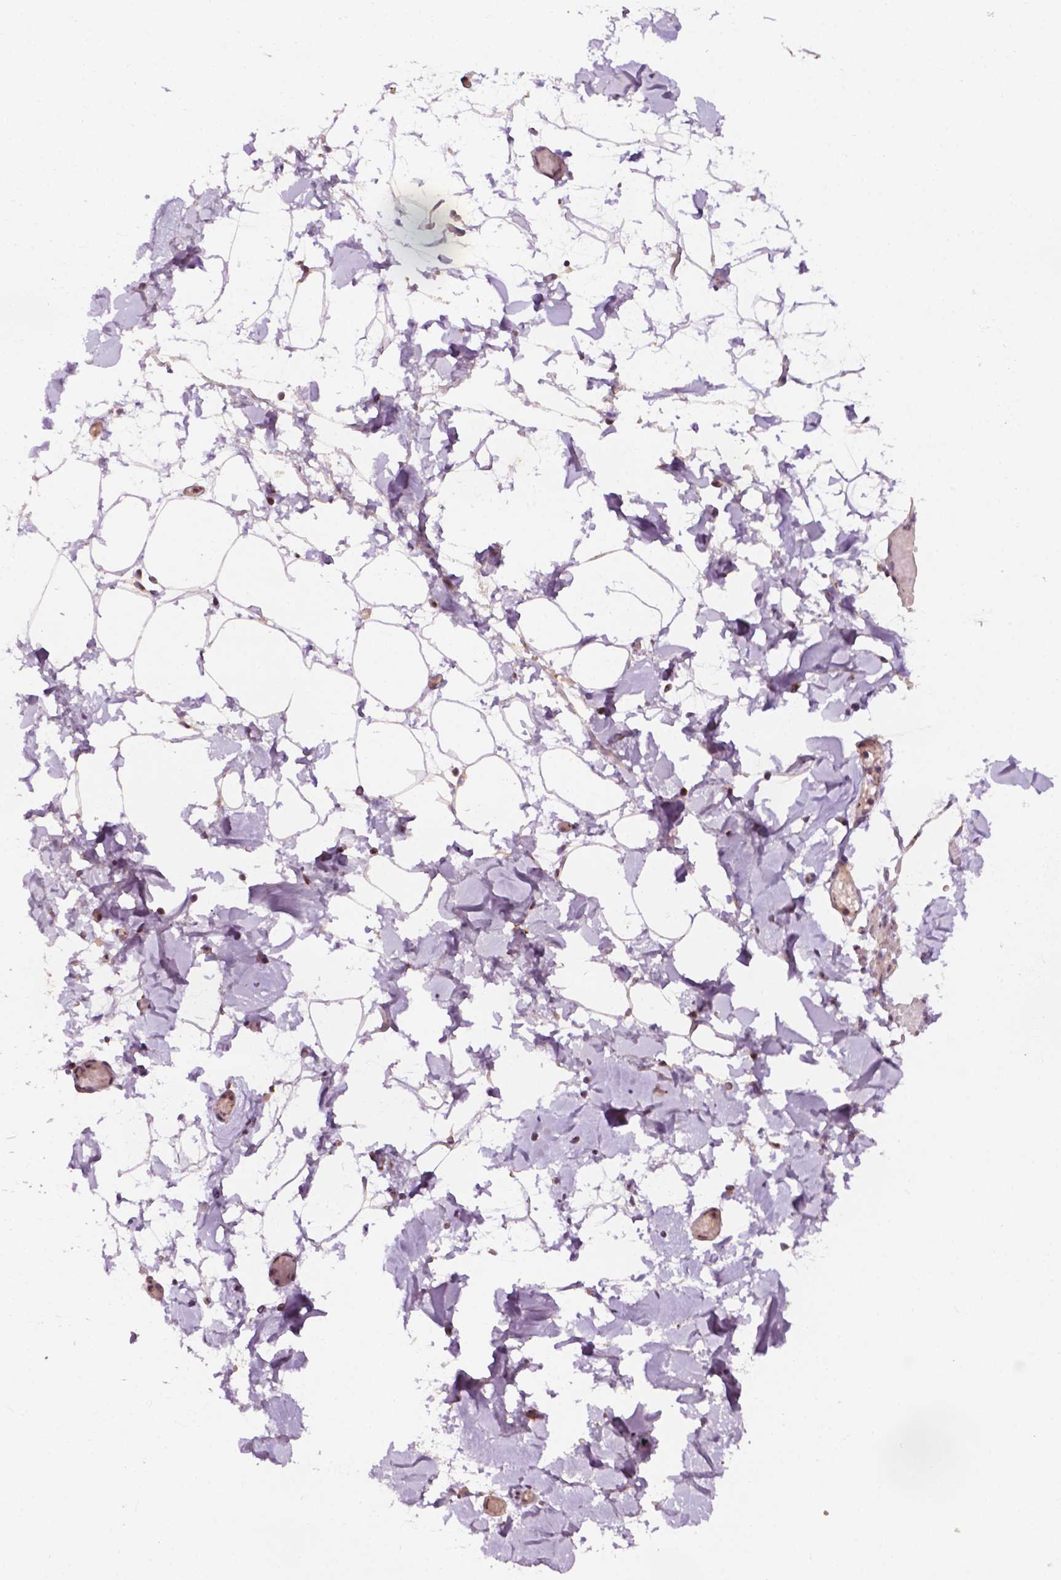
{"staining": {"intensity": "negative", "quantity": "none", "location": "none"}, "tissue": "adipose tissue", "cell_type": "Adipocytes", "image_type": "normal", "snomed": [{"axis": "morphology", "description": "Normal tissue, NOS"}, {"axis": "topography", "description": "Gallbladder"}, {"axis": "topography", "description": "Peripheral nerve tissue"}], "caption": "This photomicrograph is of benign adipose tissue stained with immunohistochemistry (IHC) to label a protein in brown with the nuclei are counter-stained blue. There is no expression in adipocytes.", "gene": "EBAG9", "patient": {"sex": "female", "age": 45}}